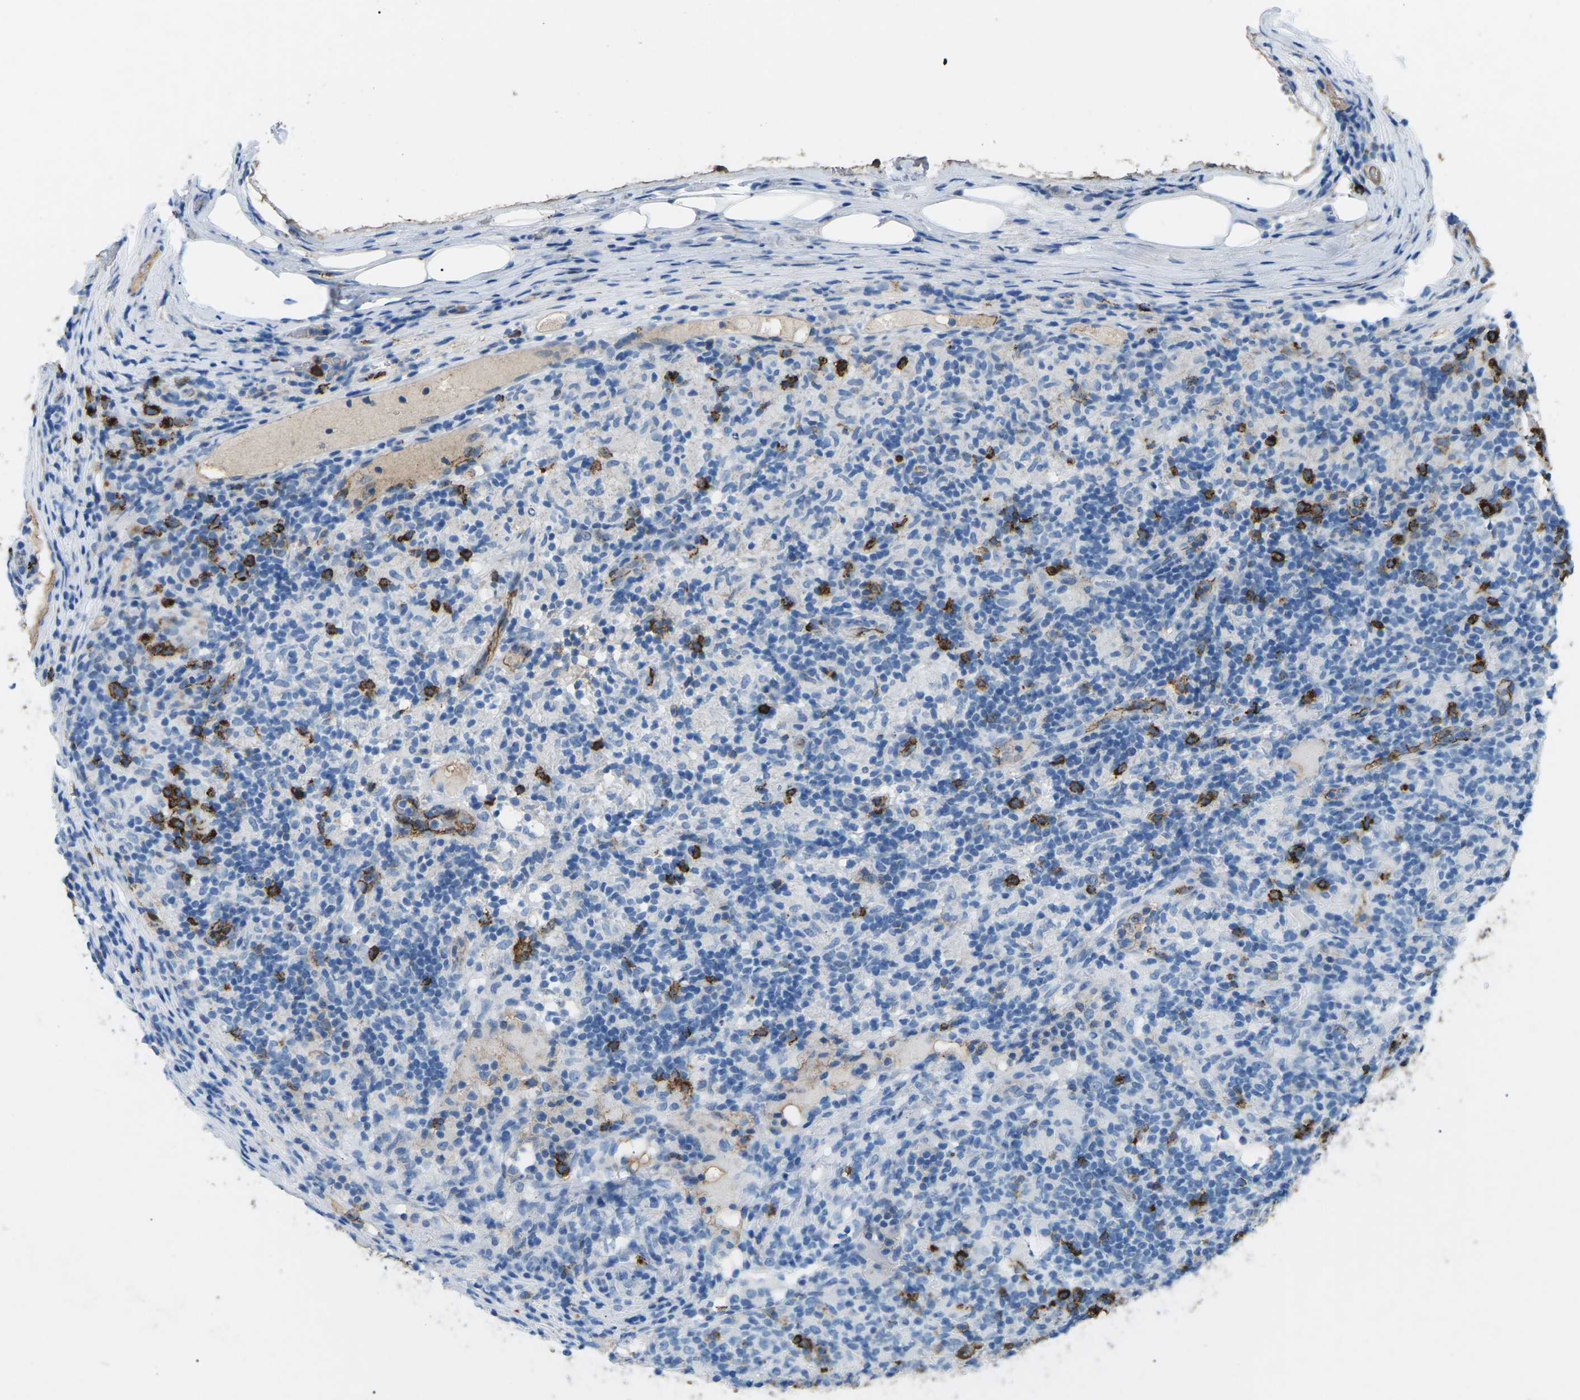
{"staining": {"intensity": "negative", "quantity": "none", "location": "none"}, "tissue": "lymphoma", "cell_type": "Tumor cells", "image_type": "cancer", "snomed": [{"axis": "morphology", "description": "Hodgkin's disease, NOS"}, {"axis": "topography", "description": "Lymph node"}], "caption": "Immunohistochemistry of Hodgkin's disease reveals no staining in tumor cells.", "gene": "CTAGE1", "patient": {"sex": "male", "age": 70}}